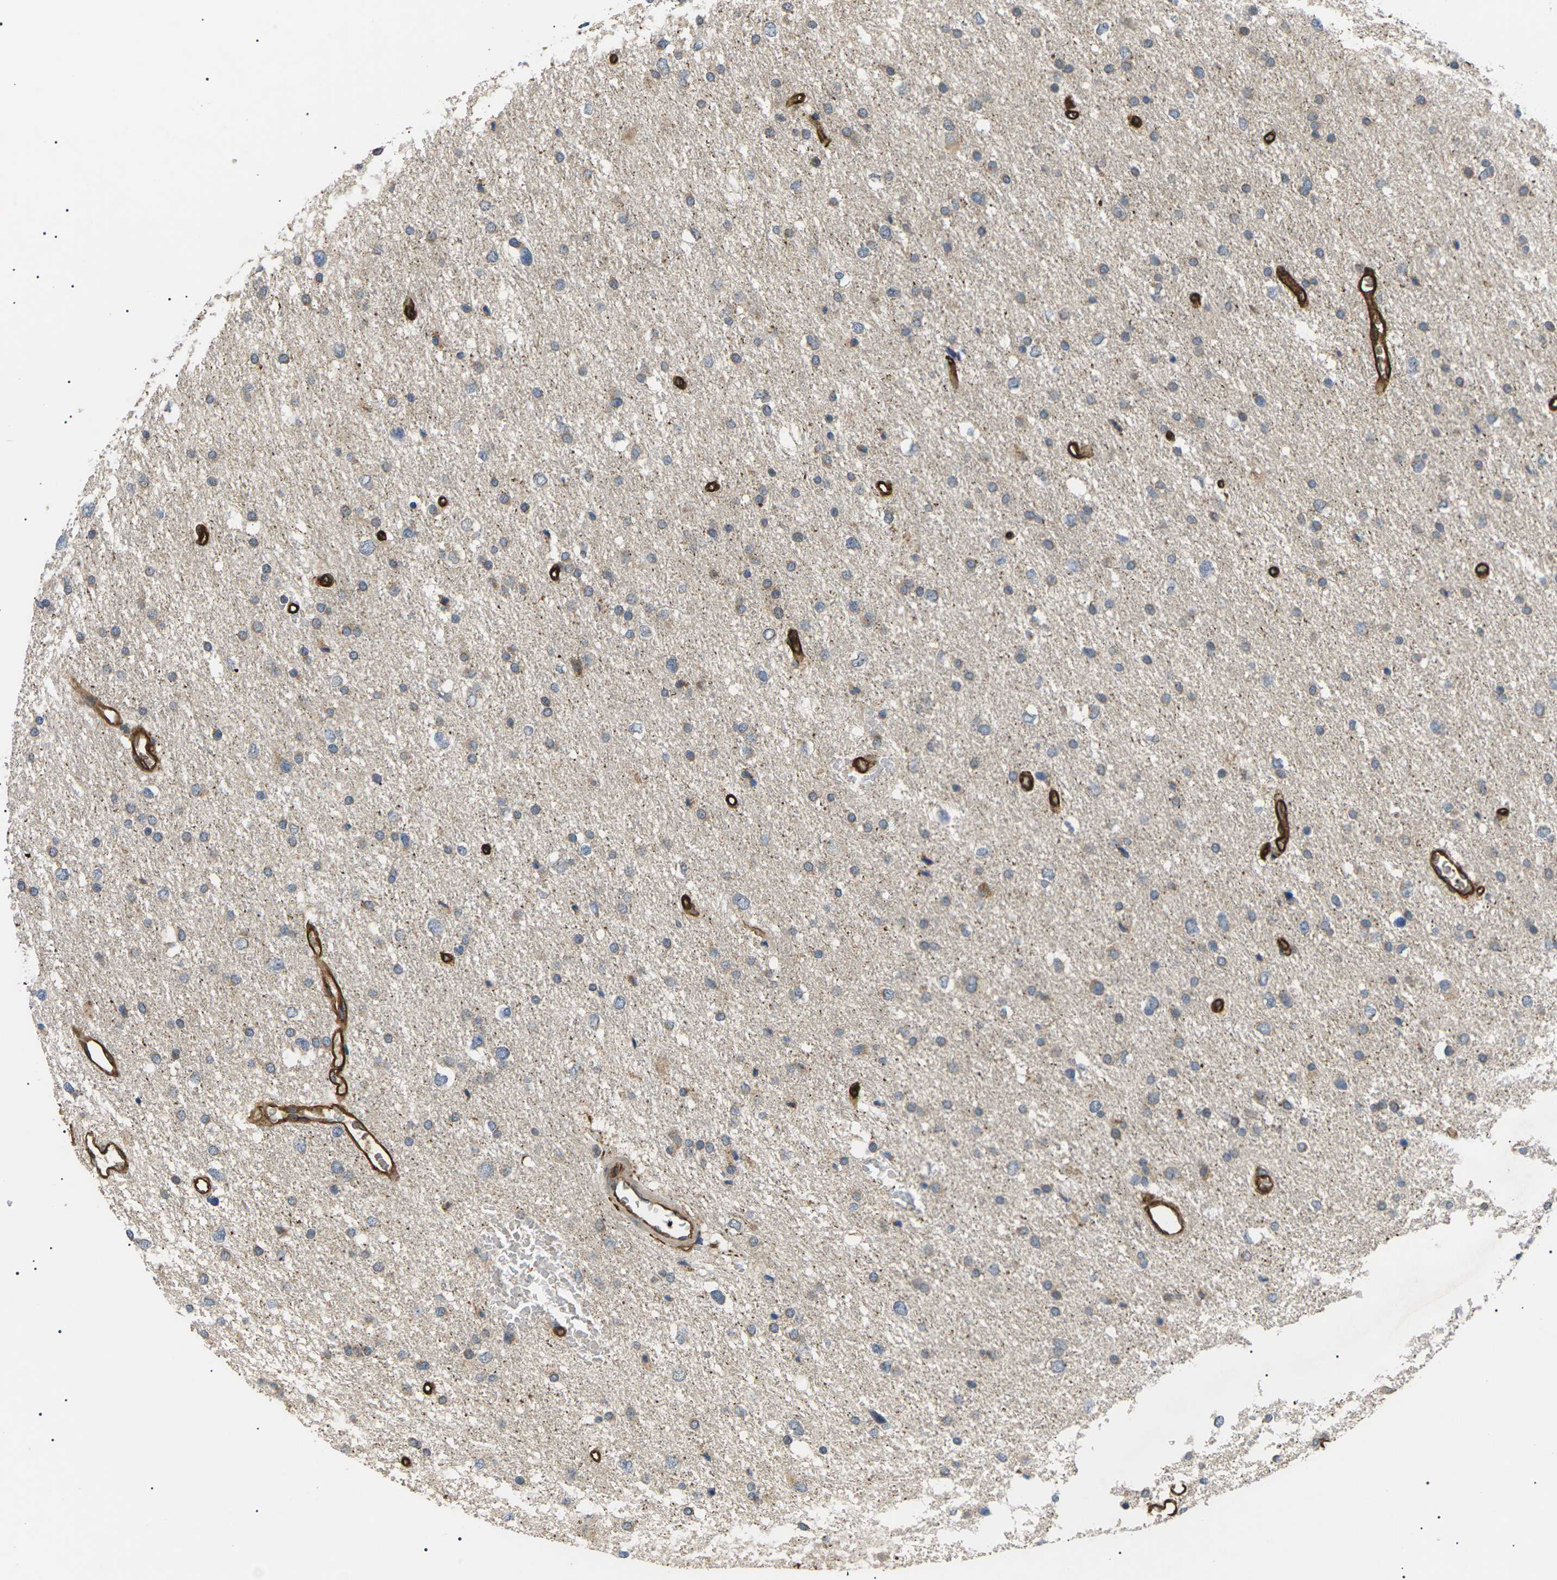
{"staining": {"intensity": "weak", "quantity": "25%-75%", "location": "cytoplasmic/membranous"}, "tissue": "glioma", "cell_type": "Tumor cells", "image_type": "cancer", "snomed": [{"axis": "morphology", "description": "Glioma, malignant, Low grade"}, {"axis": "topography", "description": "Brain"}], "caption": "A photomicrograph of human malignant glioma (low-grade) stained for a protein shows weak cytoplasmic/membranous brown staining in tumor cells.", "gene": "TMTC4", "patient": {"sex": "female", "age": 37}}